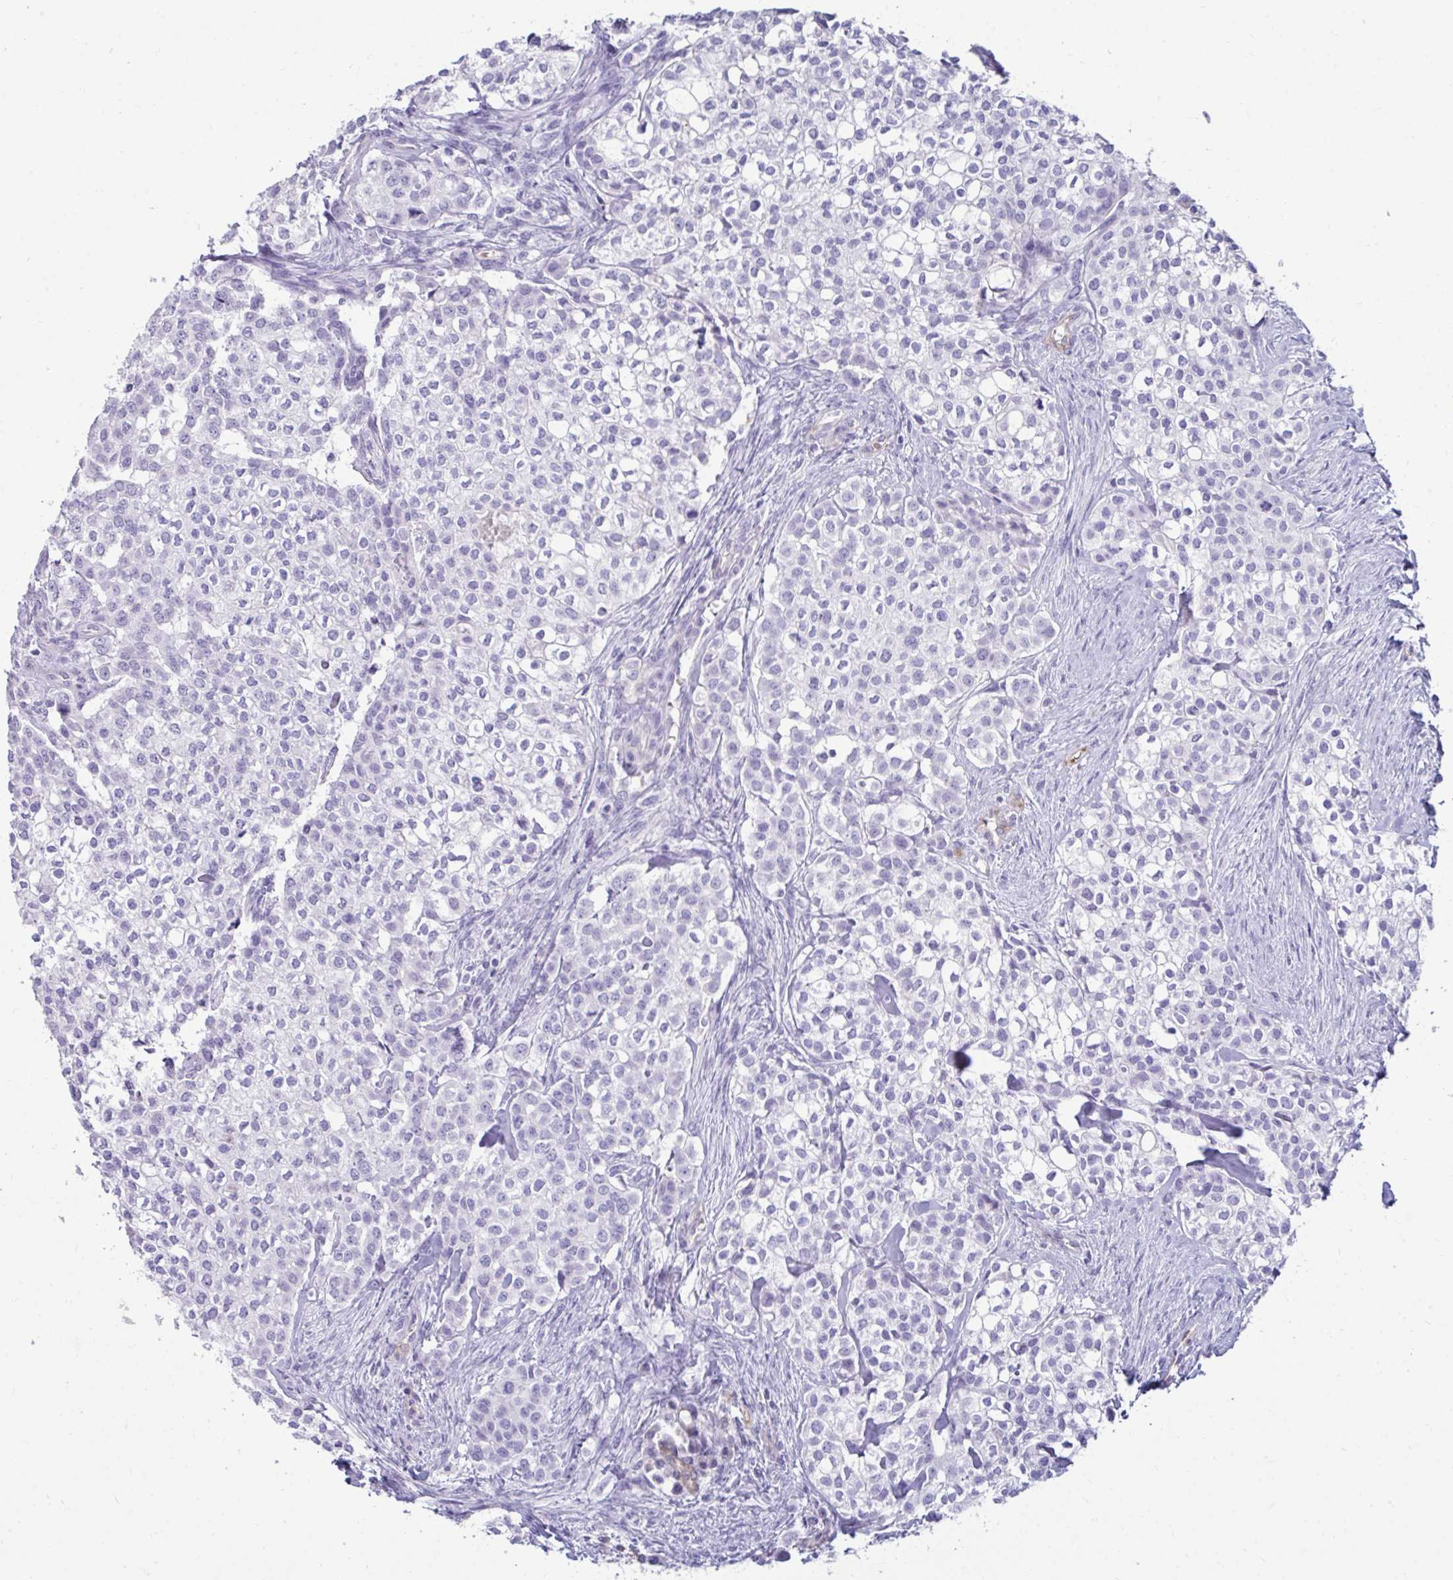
{"staining": {"intensity": "negative", "quantity": "none", "location": "none"}, "tissue": "head and neck cancer", "cell_type": "Tumor cells", "image_type": "cancer", "snomed": [{"axis": "morphology", "description": "Adenocarcinoma, NOS"}, {"axis": "topography", "description": "Head-Neck"}], "caption": "A photomicrograph of human head and neck cancer is negative for staining in tumor cells.", "gene": "UBL3", "patient": {"sex": "male", "age": 81}}